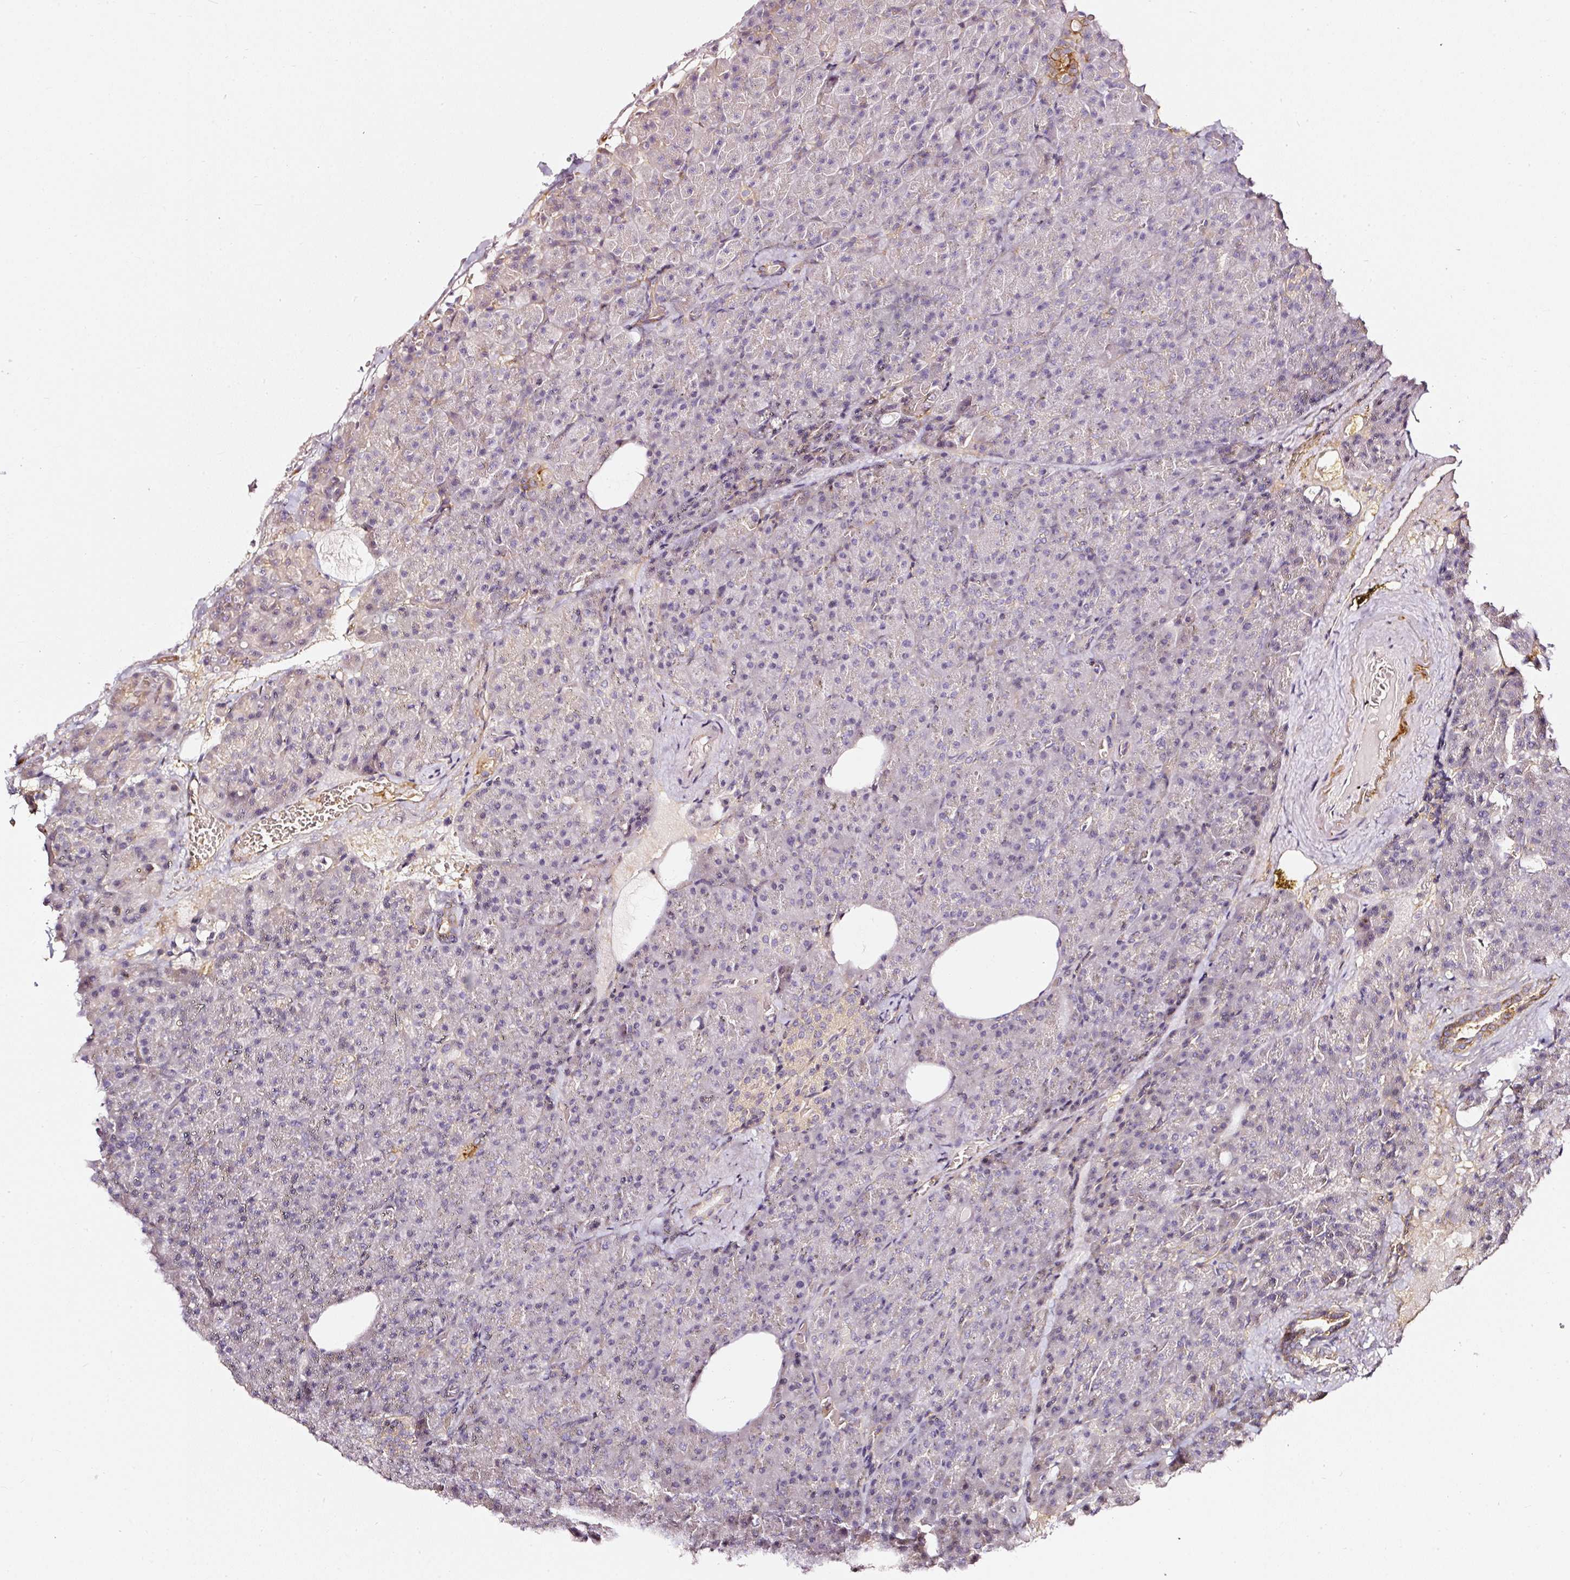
{"staining": {"intensity": "negative", "quantity": "none", "location": "none"}, "tissue": "pancreas", "cell_type": "Exocrine glandular cells", "image_type": "normal", "snomed": [{"axis": "morphology", "description": "Normal tissue, NOS"}, {"axis": "topography", "description": "Pancreas"}], "caption": "High power microscopy histopathology image of an immunohistochemistry (IHC) photomicrograph of normal pancreas, revealing no significant expression in exocrine glandular cells.", "gene": "CD47", "patient": {"sex": "female", "age": 74}}